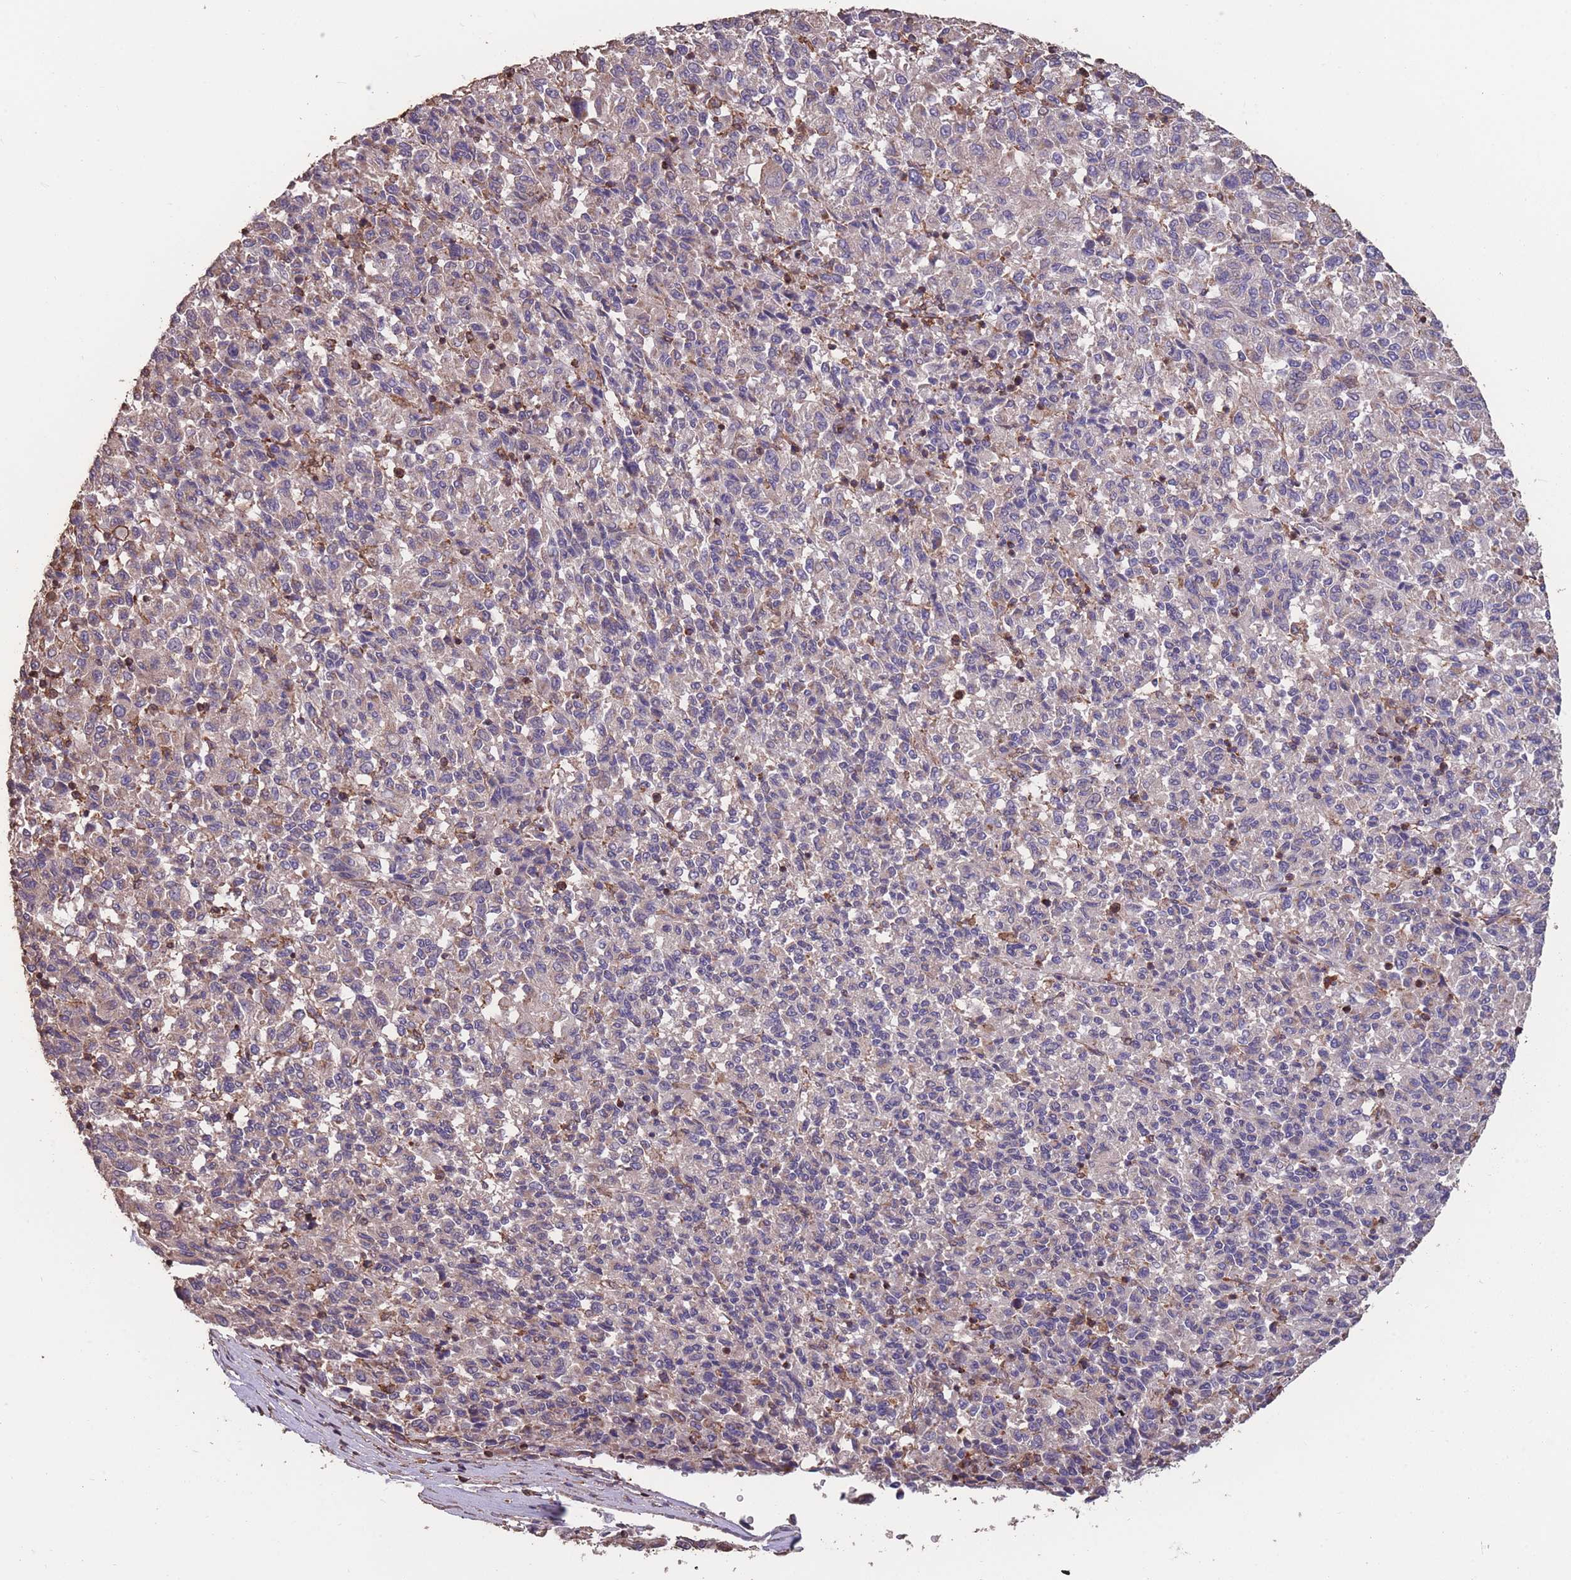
{"staining": {"intensity": "negative", "quantity": "none", "location": "none"}, "tissue": "melanoma", "cell_type": "Tumor cells", "image_type": "cancer", "snomed": [{"axis": "morphology", "description": "Malignant melanoma, Metastatic site"}, {"axis": "topography", "description": "Lung"}], "caption": "IHC micrograph of human malignant melanoma (metastatic site) stained for a protein (brown), which reveals no positivity in tumor cells.", "gene": "NUDT21", "patient": {"sex": "male", "age": 64}}